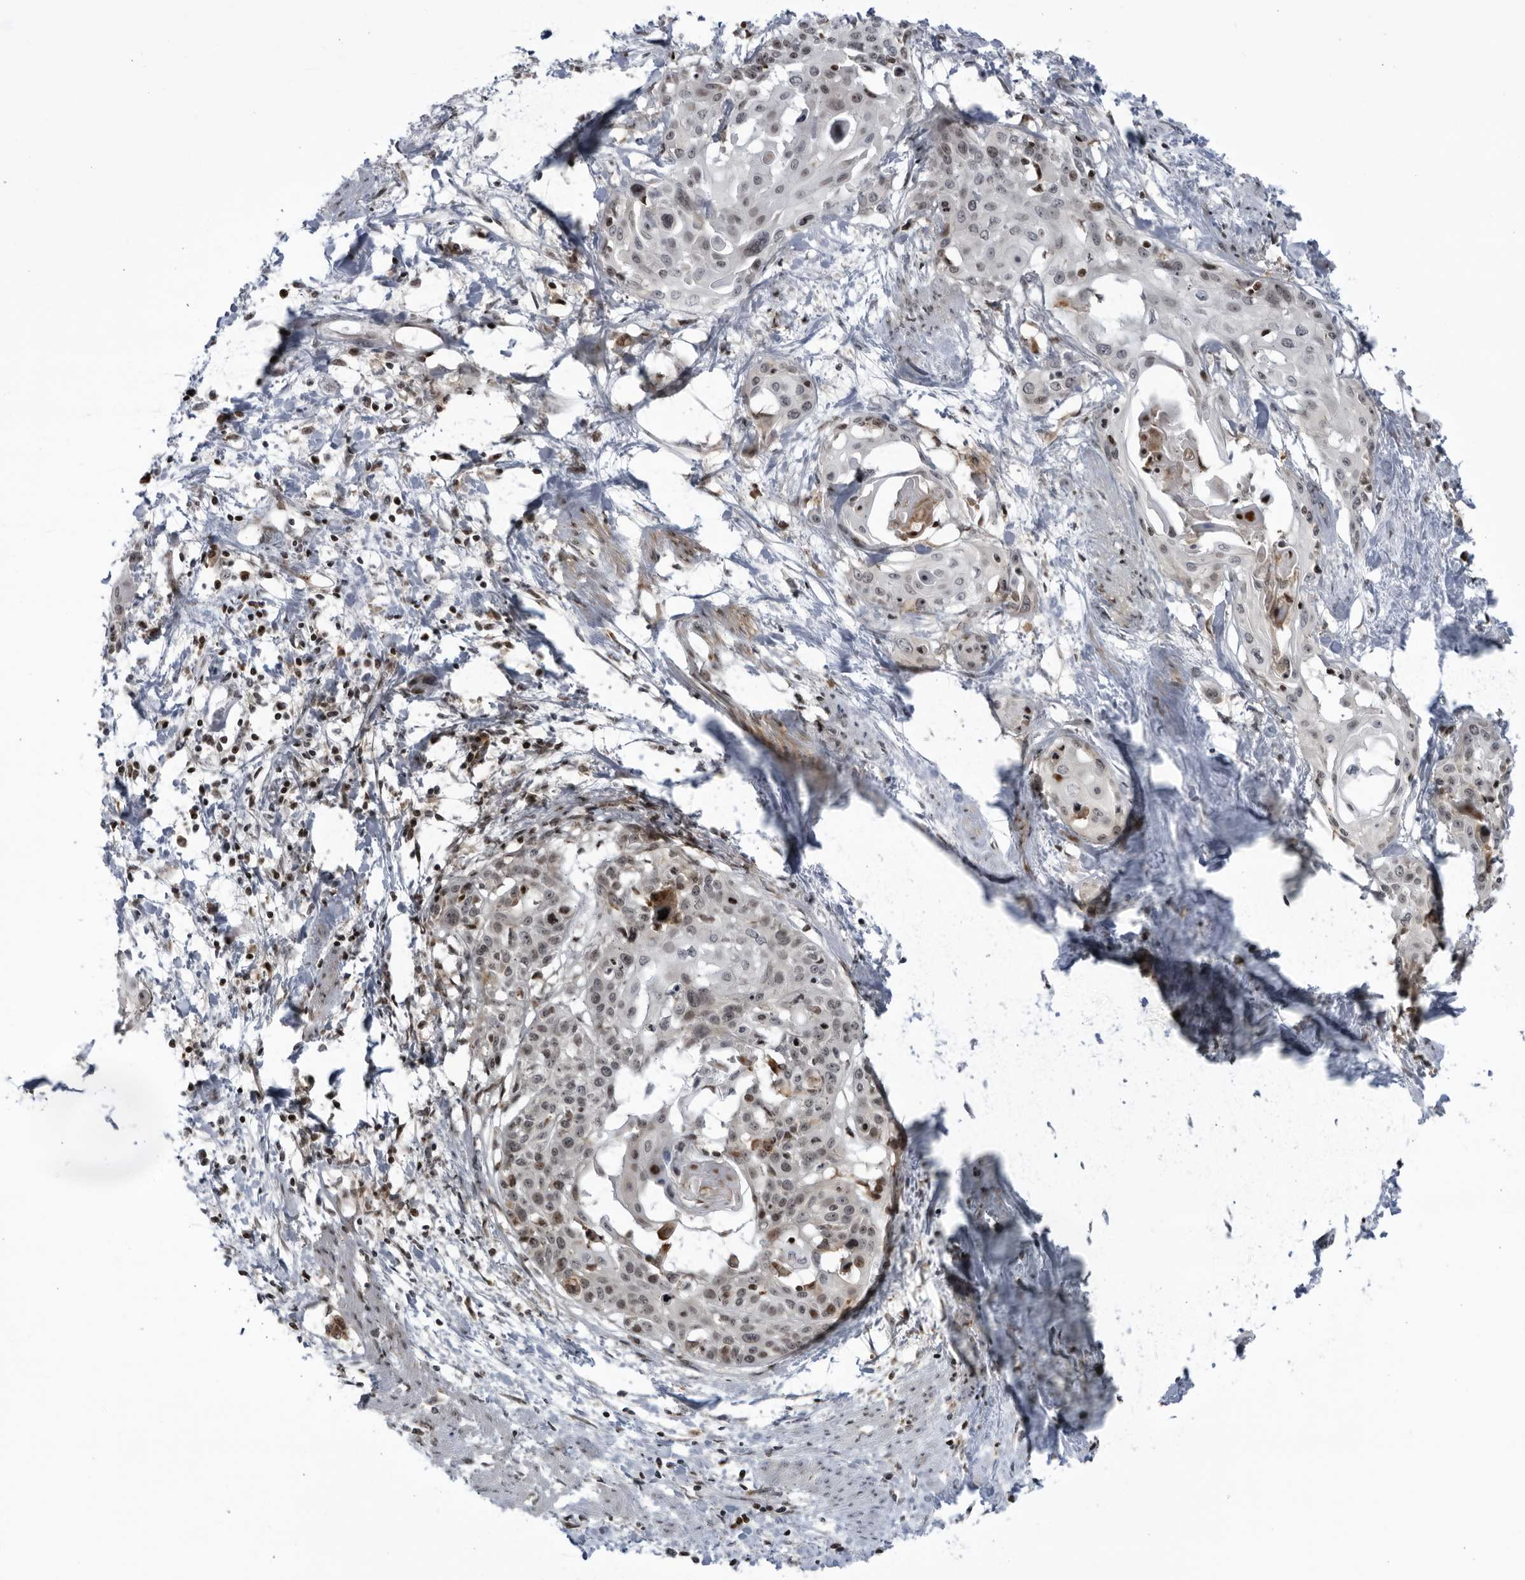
{"staining": {"intensity": "moderate", "quantity": "<25%", "location": "nuclear"}, "tissue": "cervical cancer", "cell_type": "Tumor cells", "image_type": "cancer", "snomed": [{"axis": "morphology", "description": "Squamous cell carcinoma, NOS"}, {"axis": "topography", "description": "Cervix"}], "caption": "This image demonstrates immunohistochemistry (IHC) staining of squamous cell carcinoma (cervical), with low moderate nuclear expression in approximately <25% of tumor cells.", "gene": "DTL", "patient": {"sex": "female", "age": 57}}